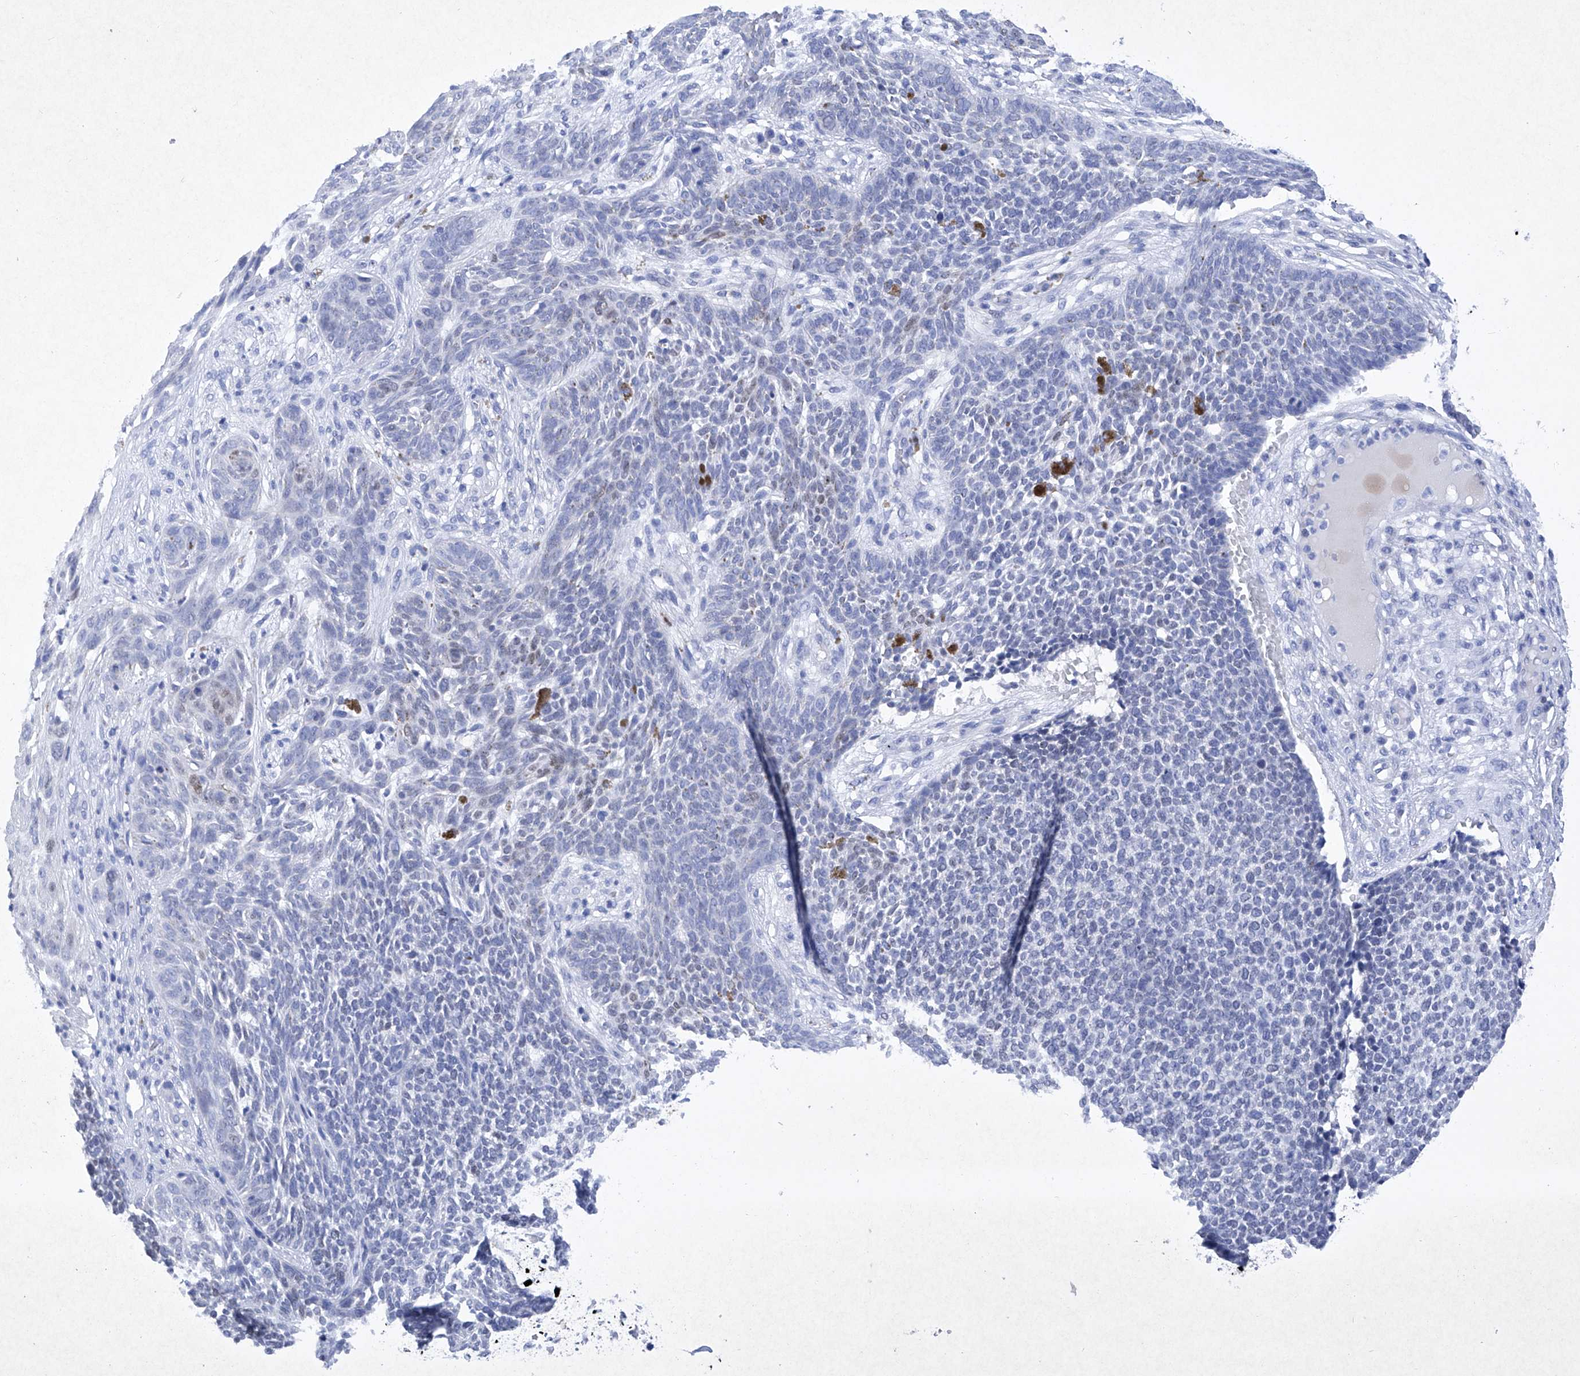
{"staining": {"intensity": "moderate", "quantity": "<25%", "location": "cytoplasmic/membranous"}, "tissue": "skin cancer", "cell_type": "Tumor cells", "image_type": "cancer", "snomed": [{"axis": "morphology", "description": "Basal cell carcinoma"}, {"axis": "topography", "description": "Skin"}], "caption": "Human basal cell carcinoma (skin) stained with a brown dye exhibits moderate cytoplasmic/membranous positive expression in approximately <25% of tumor cells.", "gene": "BARX2", "patient": {"sex": "female", "age": 84}}